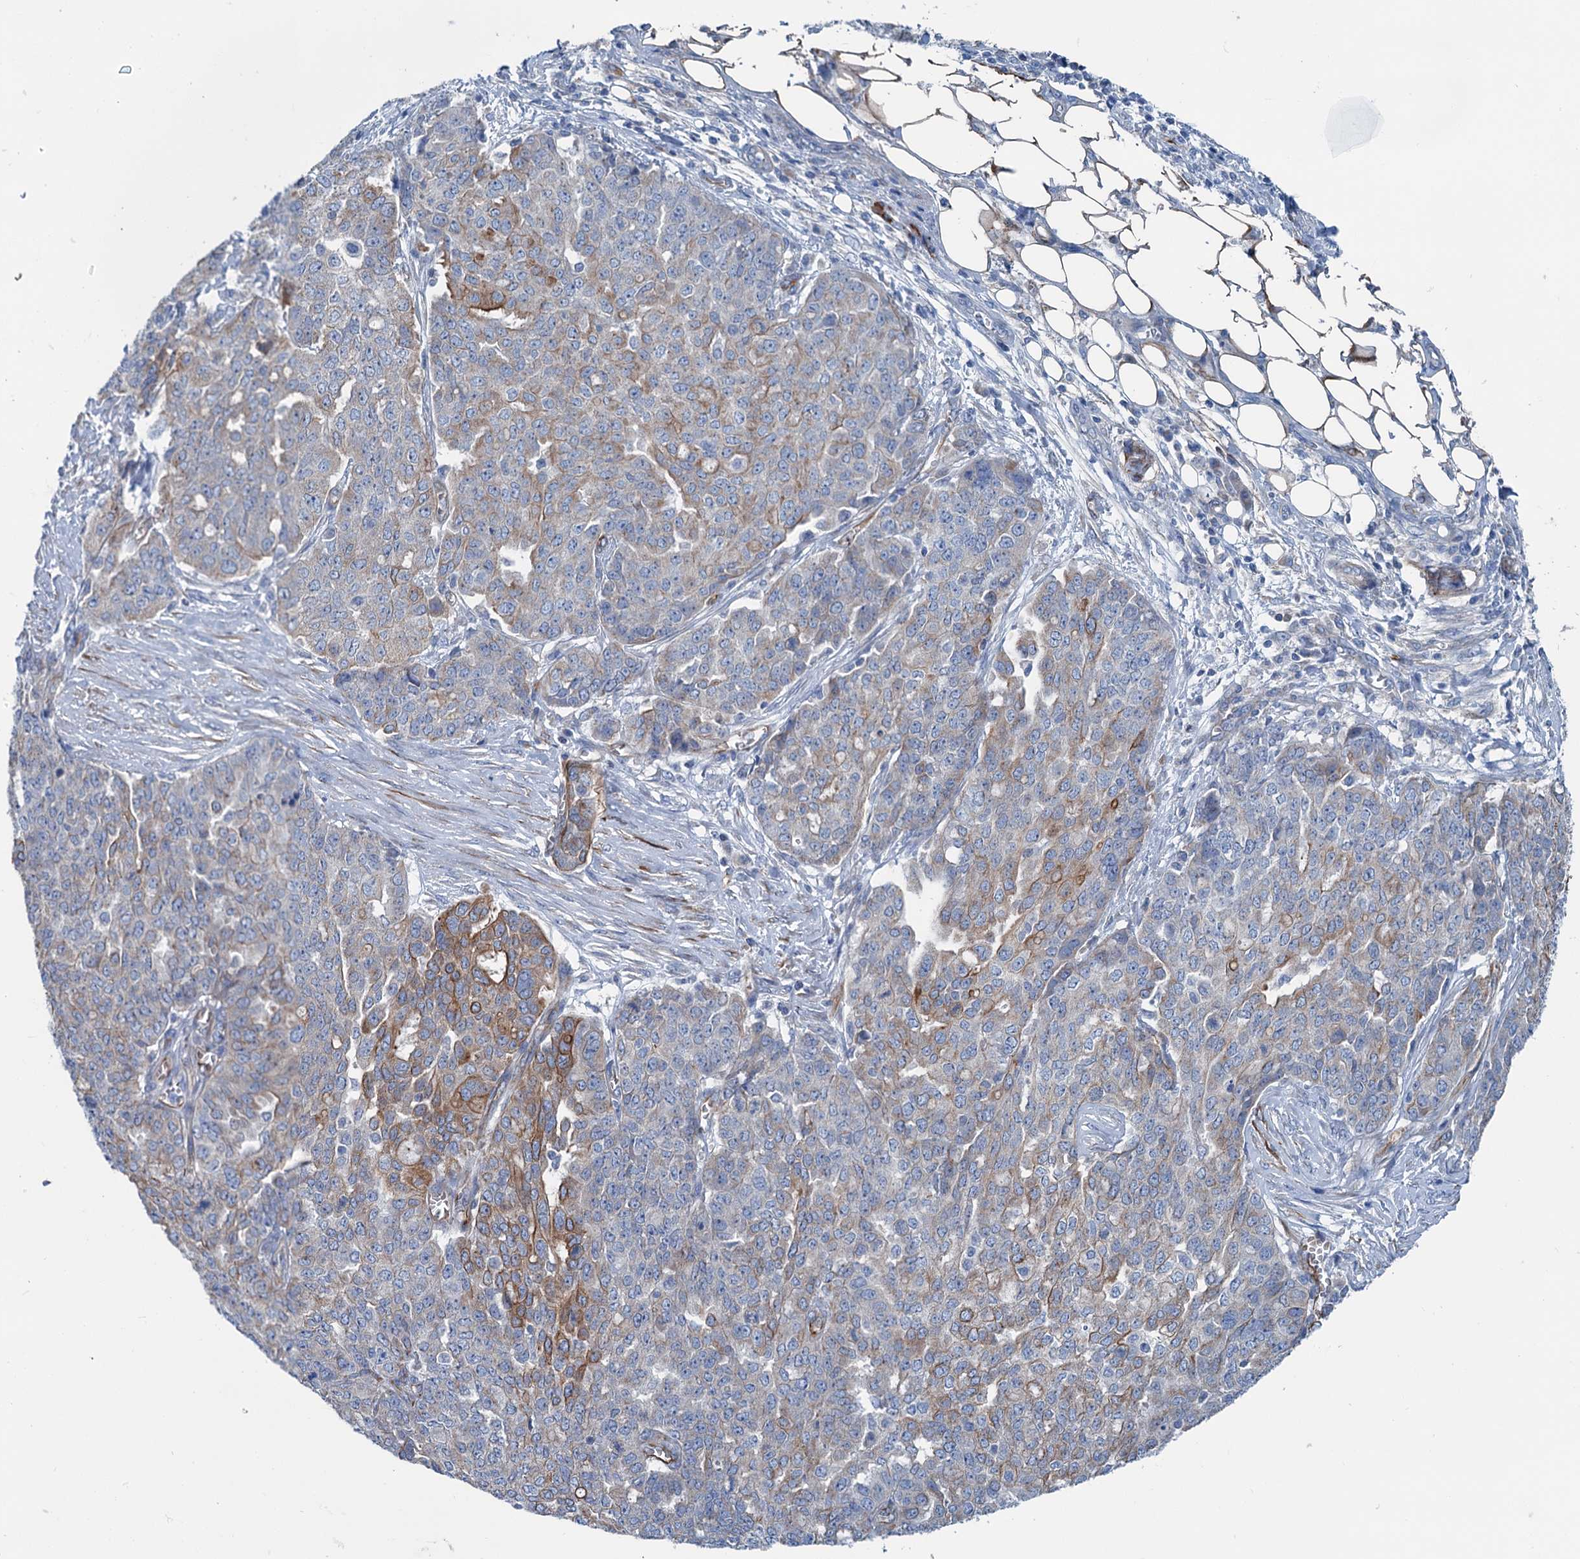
{"staining": {"intensity": "moderate", "quantity": "<25%", "location": "cytoplasmic/membranous"}, "tissue": "ovarian cancer", "cell_type": "Tumor cells", "image_type": "cancer", "snomed": [{"axis": "morphology", "description": "Cystadenocarcinoma, serous, NOS"}, {"axis": "topography", "description": "Soft tissue"}, {"axis": "topography", "description": "Ovary"}], "caption": "Moderate cytoplasmic/membranous protein positivity is seen in about <25% of tumor cells in ovarian cancer.", "gene": "CALCOCO1", "patient": {"sex": "female", "age": 57}}